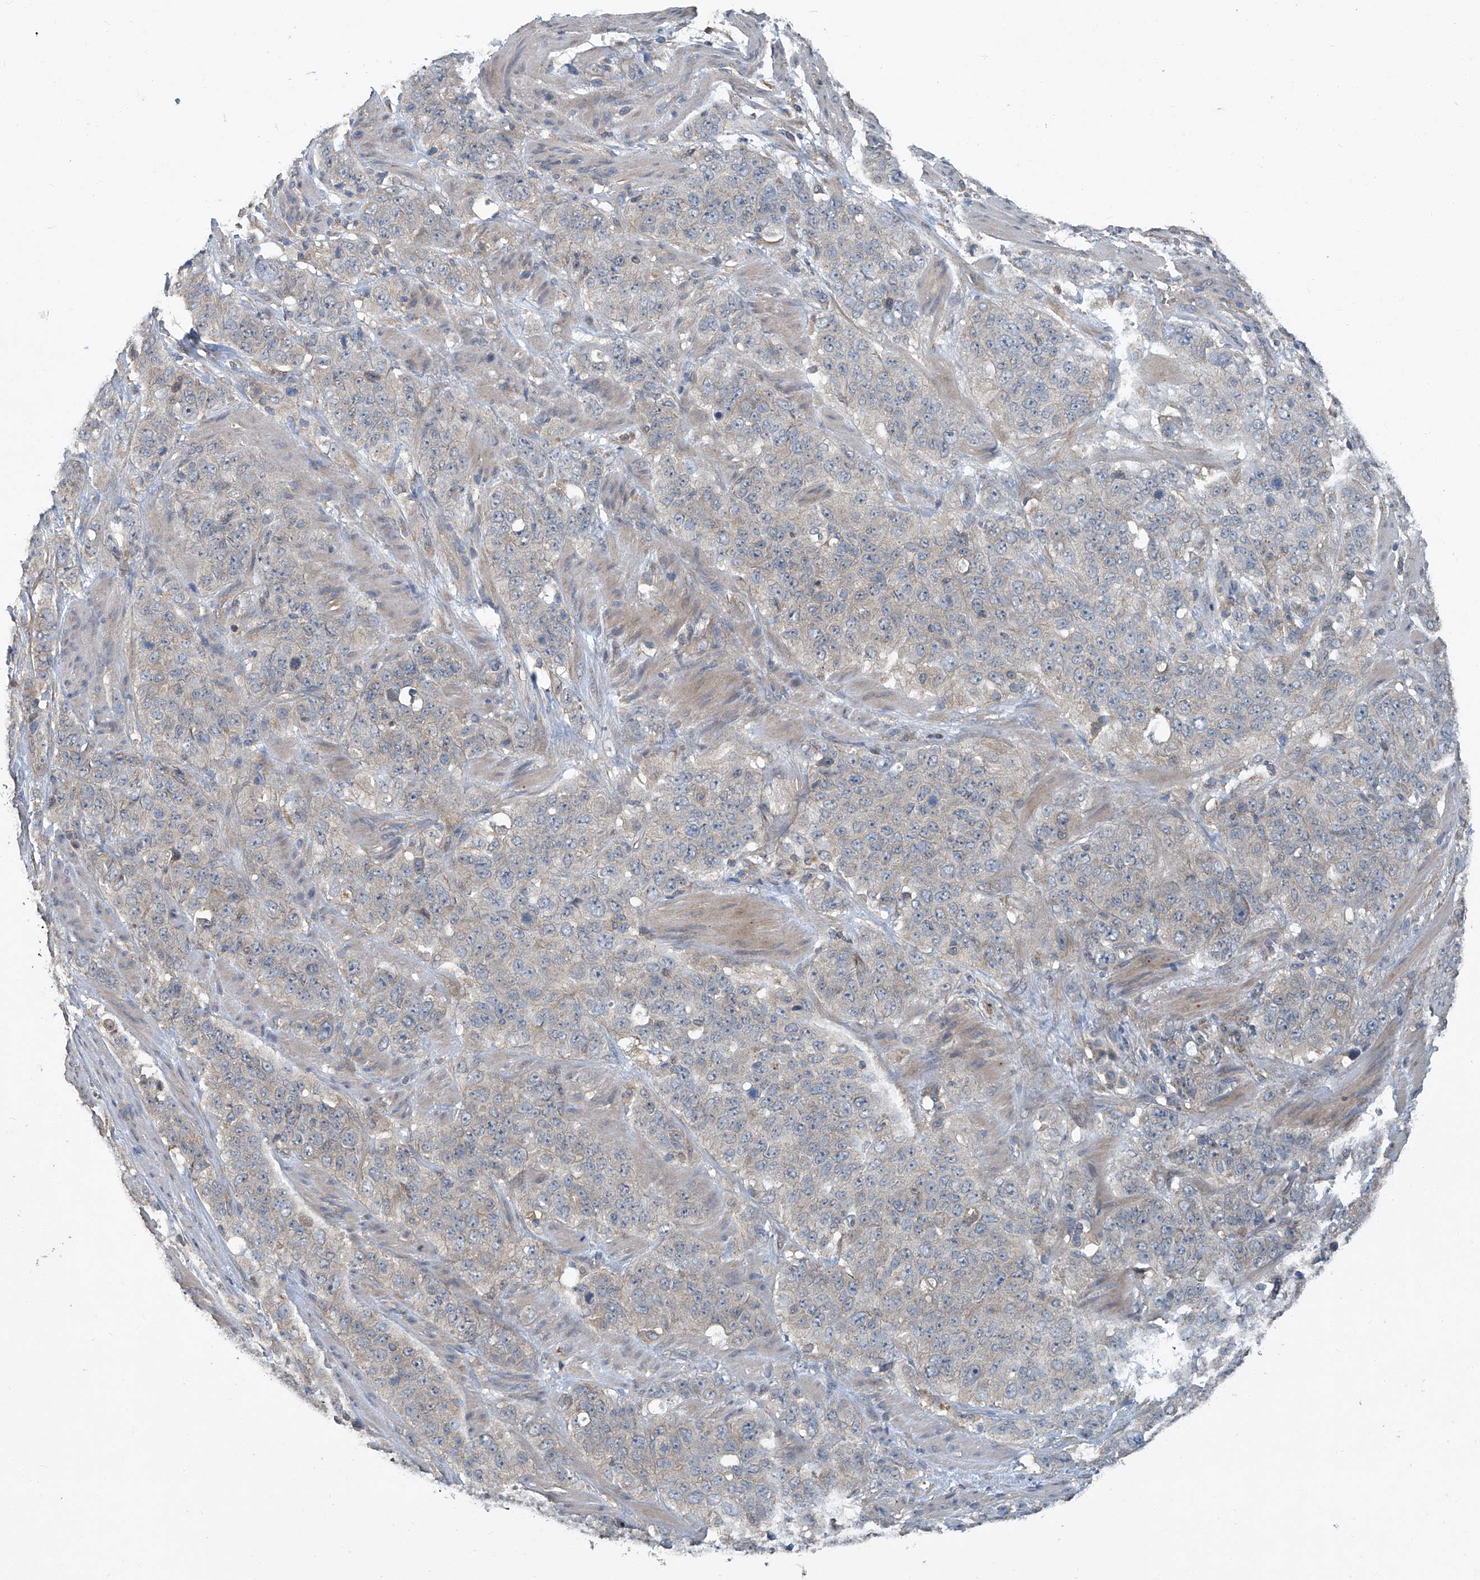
{"staining": {"intensity": "negative", "quantity": "none", "location": "none"}, "tissue": "stomach cancer", "cell_type": "Tumor cells", "image_type": "cancer", "snomed": [{"axis": "morphology", "description": "Adenocarcinoma, NOS"}, {"axis": "topography", "description": "Stomach"}], "caption": "The IHC histopathology image has no significant positivity in tumor cells of stomach cancer tissue.", "gene": "ANKRD34A", "patient": {"sex": "male", "age": 48}}